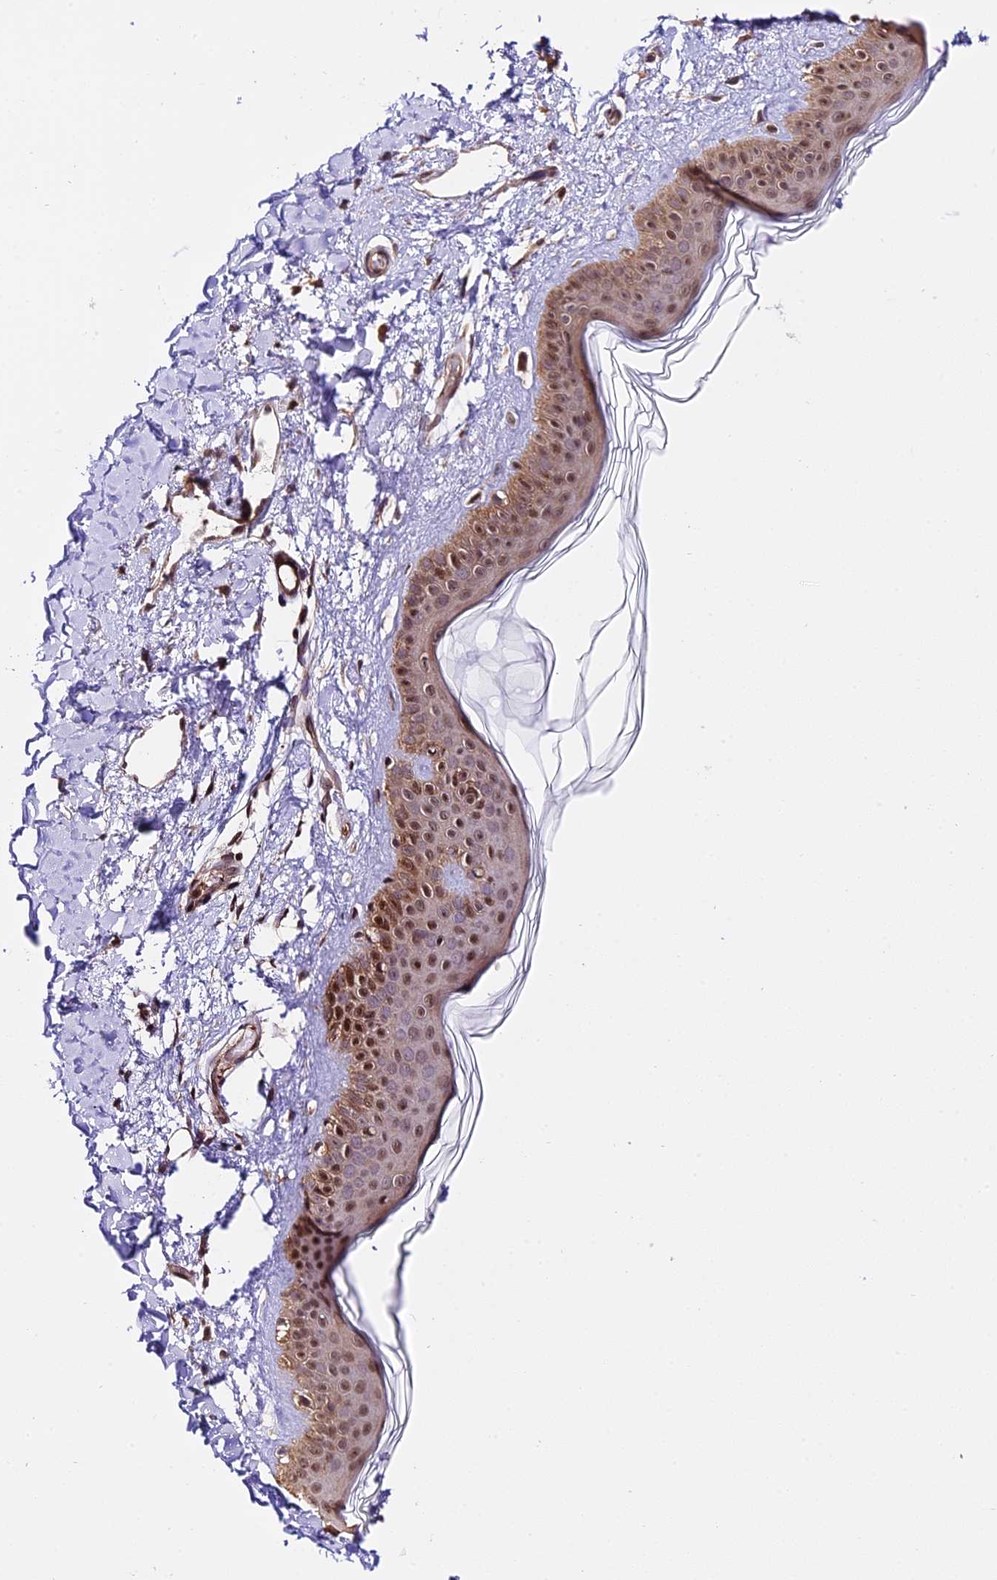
{"staining": {"intensity": "moderate", "quantity": ">75%", "location": "cytoplasmic/membranous,nuclear"}, "tissue": "skin", "cell_type": "Fibroblasts", "image_type": "normal", "snomed": [{"axis": "morphology", "description": "Normal tissue, NOS"}, {"axis": "topography", "description": "Skin"}], "caption": "Benign skin exhibits moderate cytoplasmic/membranous,nuclear positivity in approximately >75% of fibroblasts, visualized by immunohistochemistry. Nuclei are stained in blue.", "gene": "HERPUD1", "patient": {"sex": "female", "age": 58}}